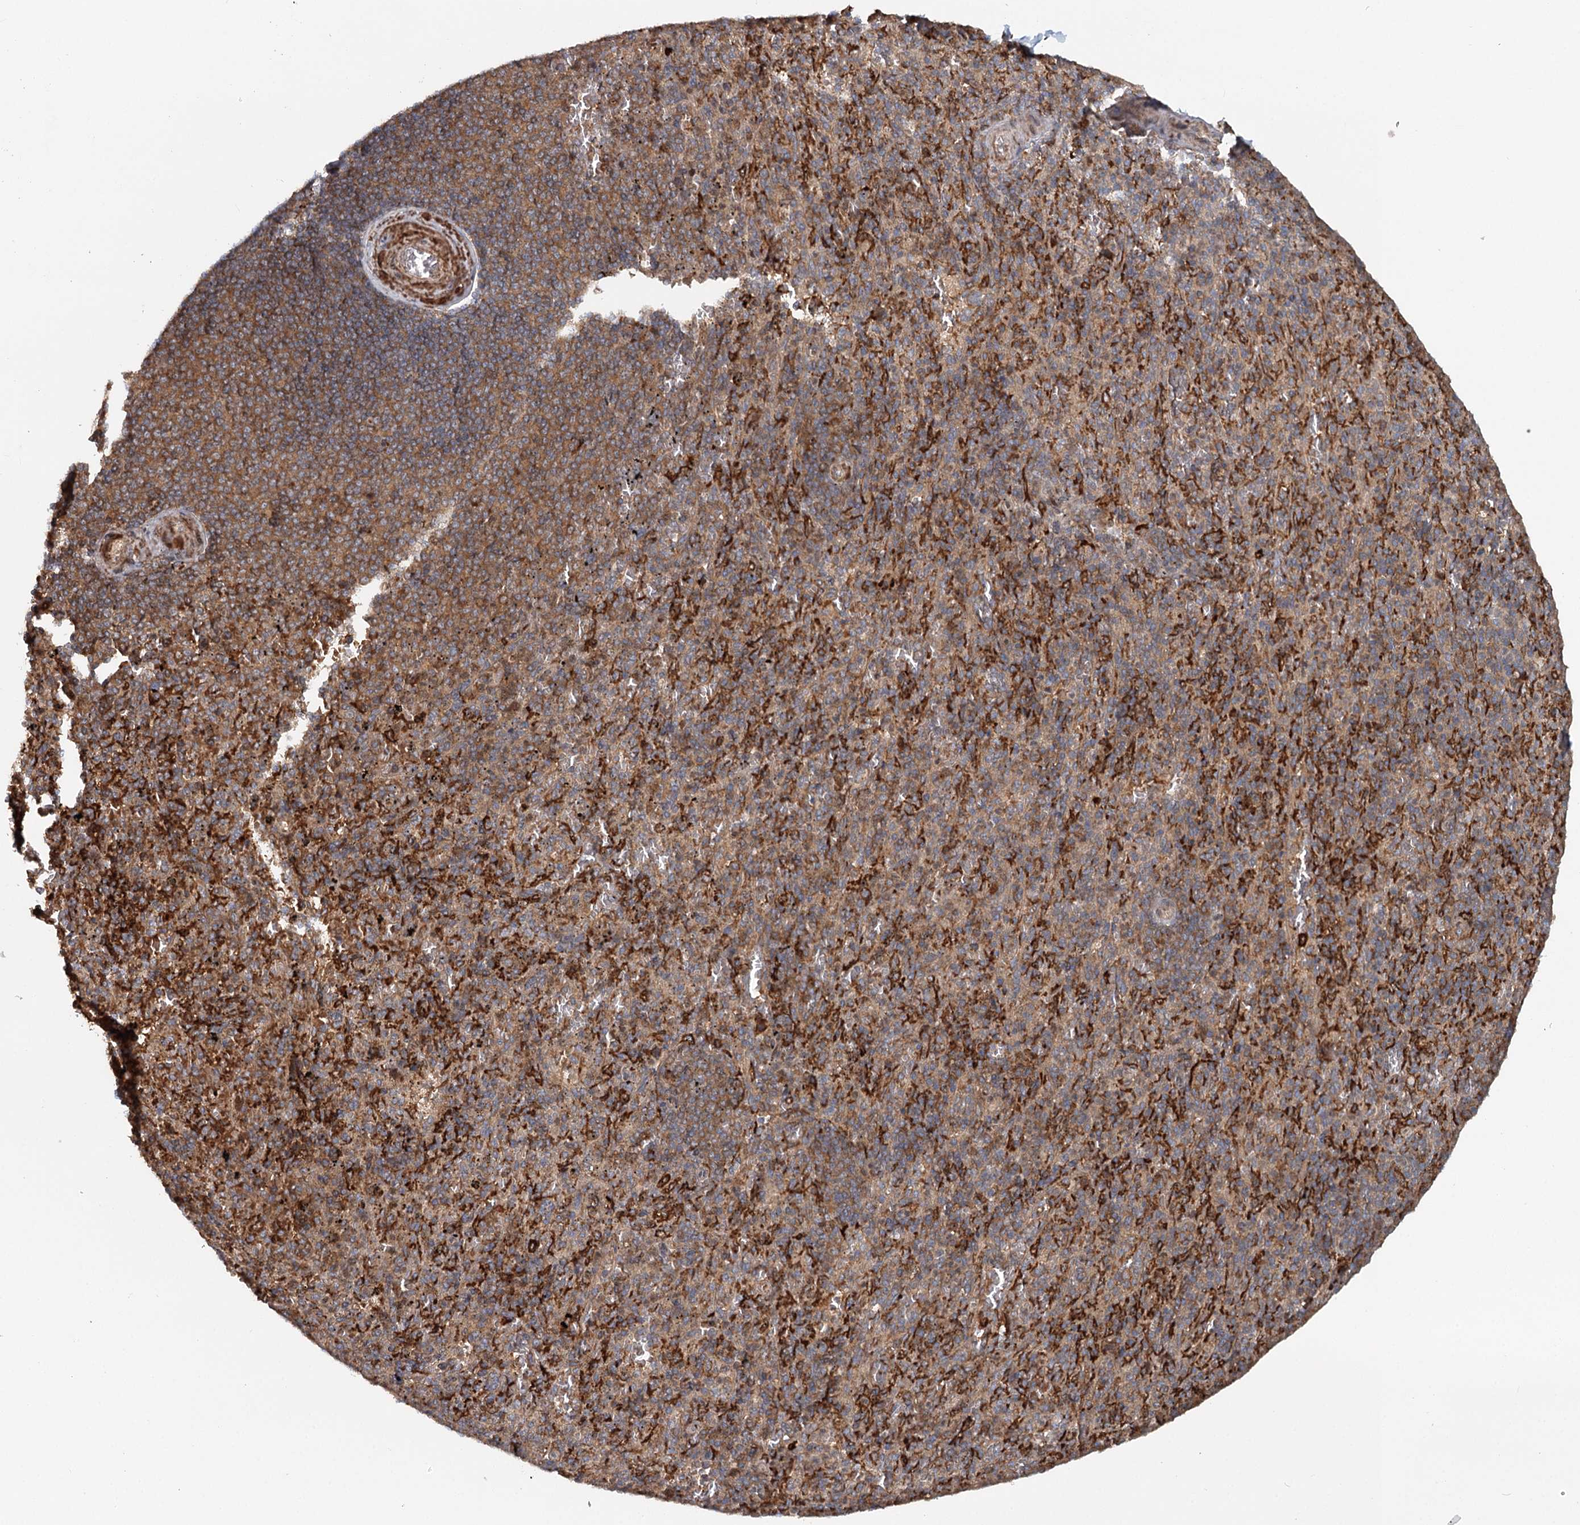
{"staining": {"intensity": "moderate", "quantity": ">75%", "location": "cytoplasmic/membranous"}, "tissue": "spleen", "cell_type": "Cells in red pulp", "image_type": "normal", "snomed": [{"axis": "morphology", "description": "Normal tissue, NOS"}, {"axis": "topography", "description": "Spleen"}], "caption": "The micrograph shows staining of normal spleen, revealing moderate cytoplasmic/membranous protein positivity (brown color) within cells in red pulp.", "gene": "RNF111", "patient": {"sex": "male", "age": 82}}